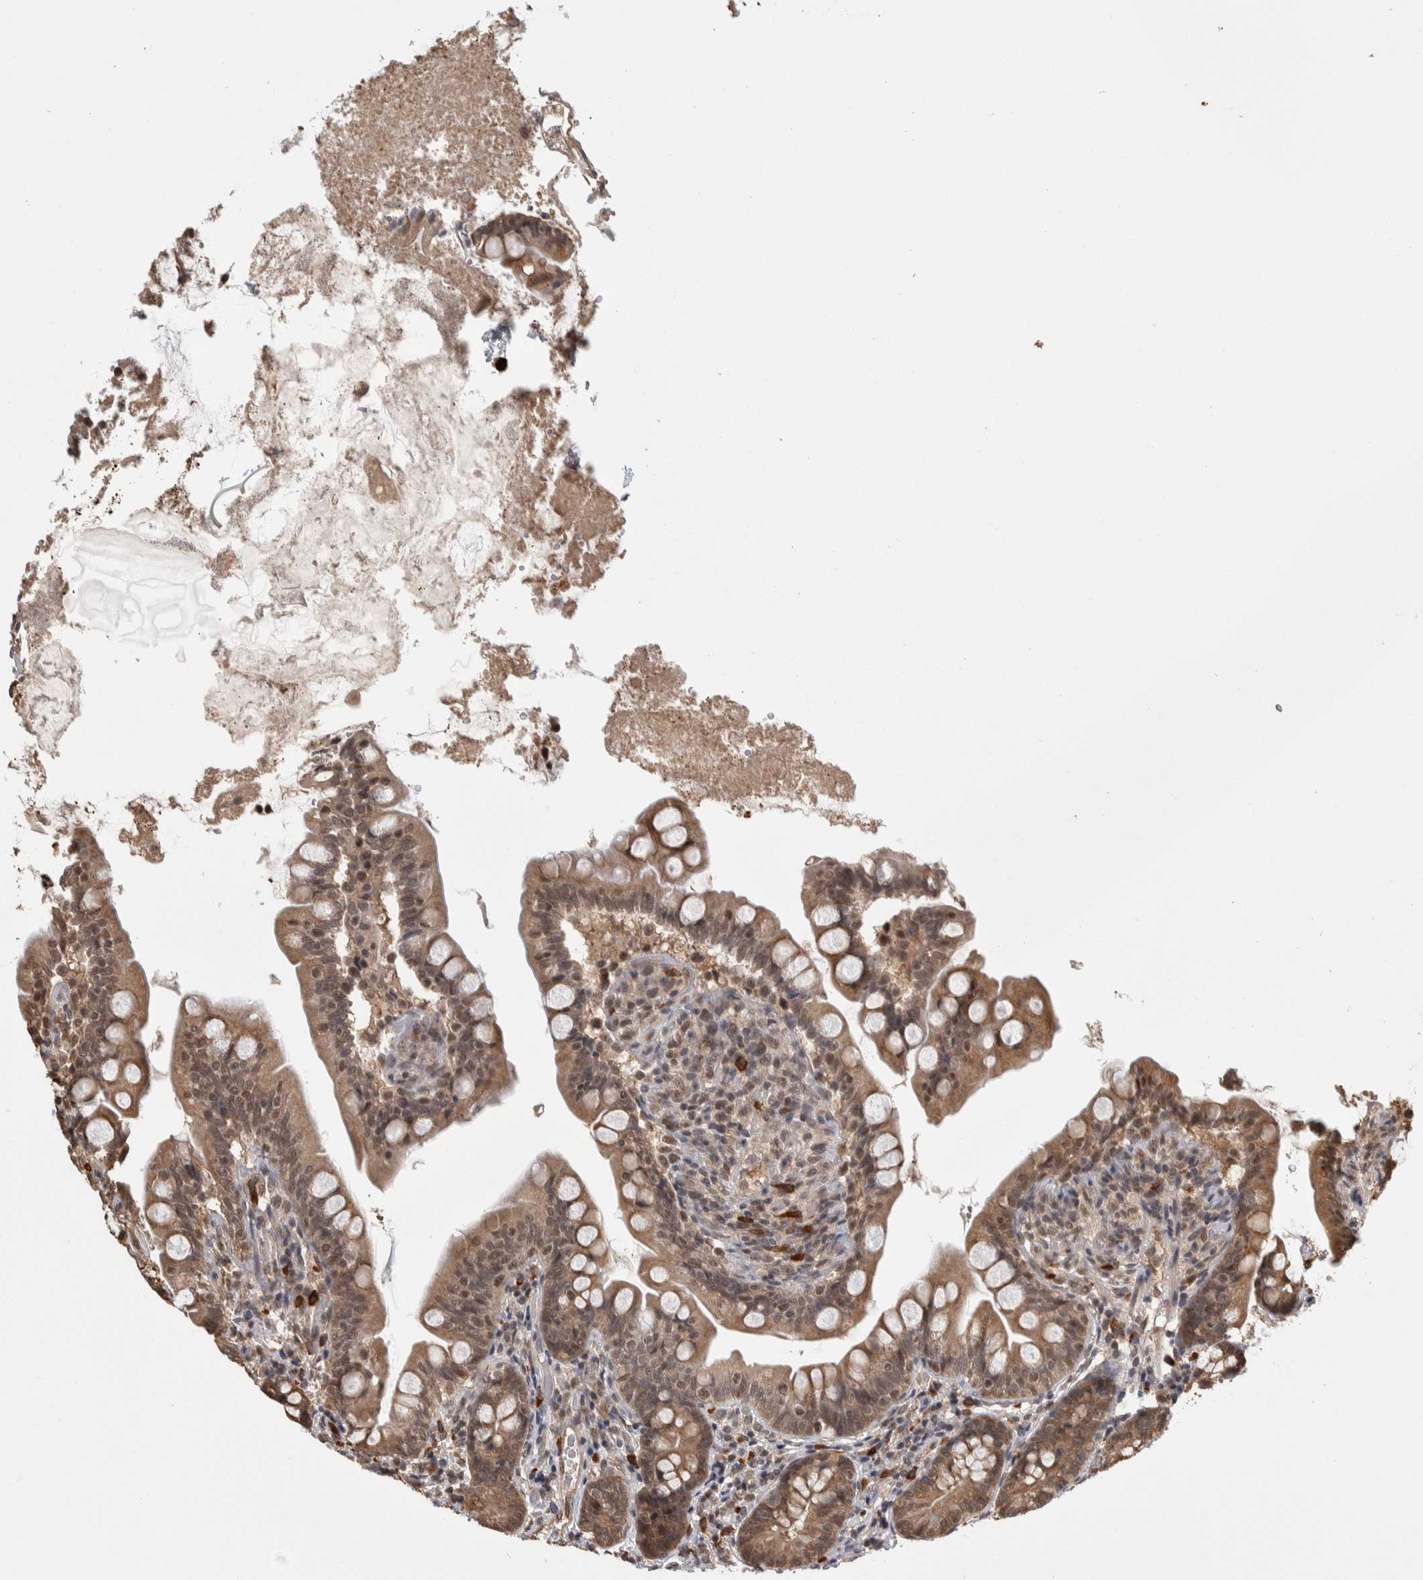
{"staining": {"intensity": "moderate", "quantity": ">75%", "location": "cytoplasmic/membranous"}, "tissue": "small intestine", "cell_type": "Glandular cells", "image_type": "normal", "snomed": [{"axis": "morphology", "description": "Normal tissue, NOS"}, {"axis": "topography", "description": "Small intestine"}], "caption": "Protein staining demonstrates moderate cytoplasmic/membranous positivity in approximately >75% of glandular cells in normal small intestine.", "gene": "ZNF592", "patient": {"sex": "female", "age": 56}}